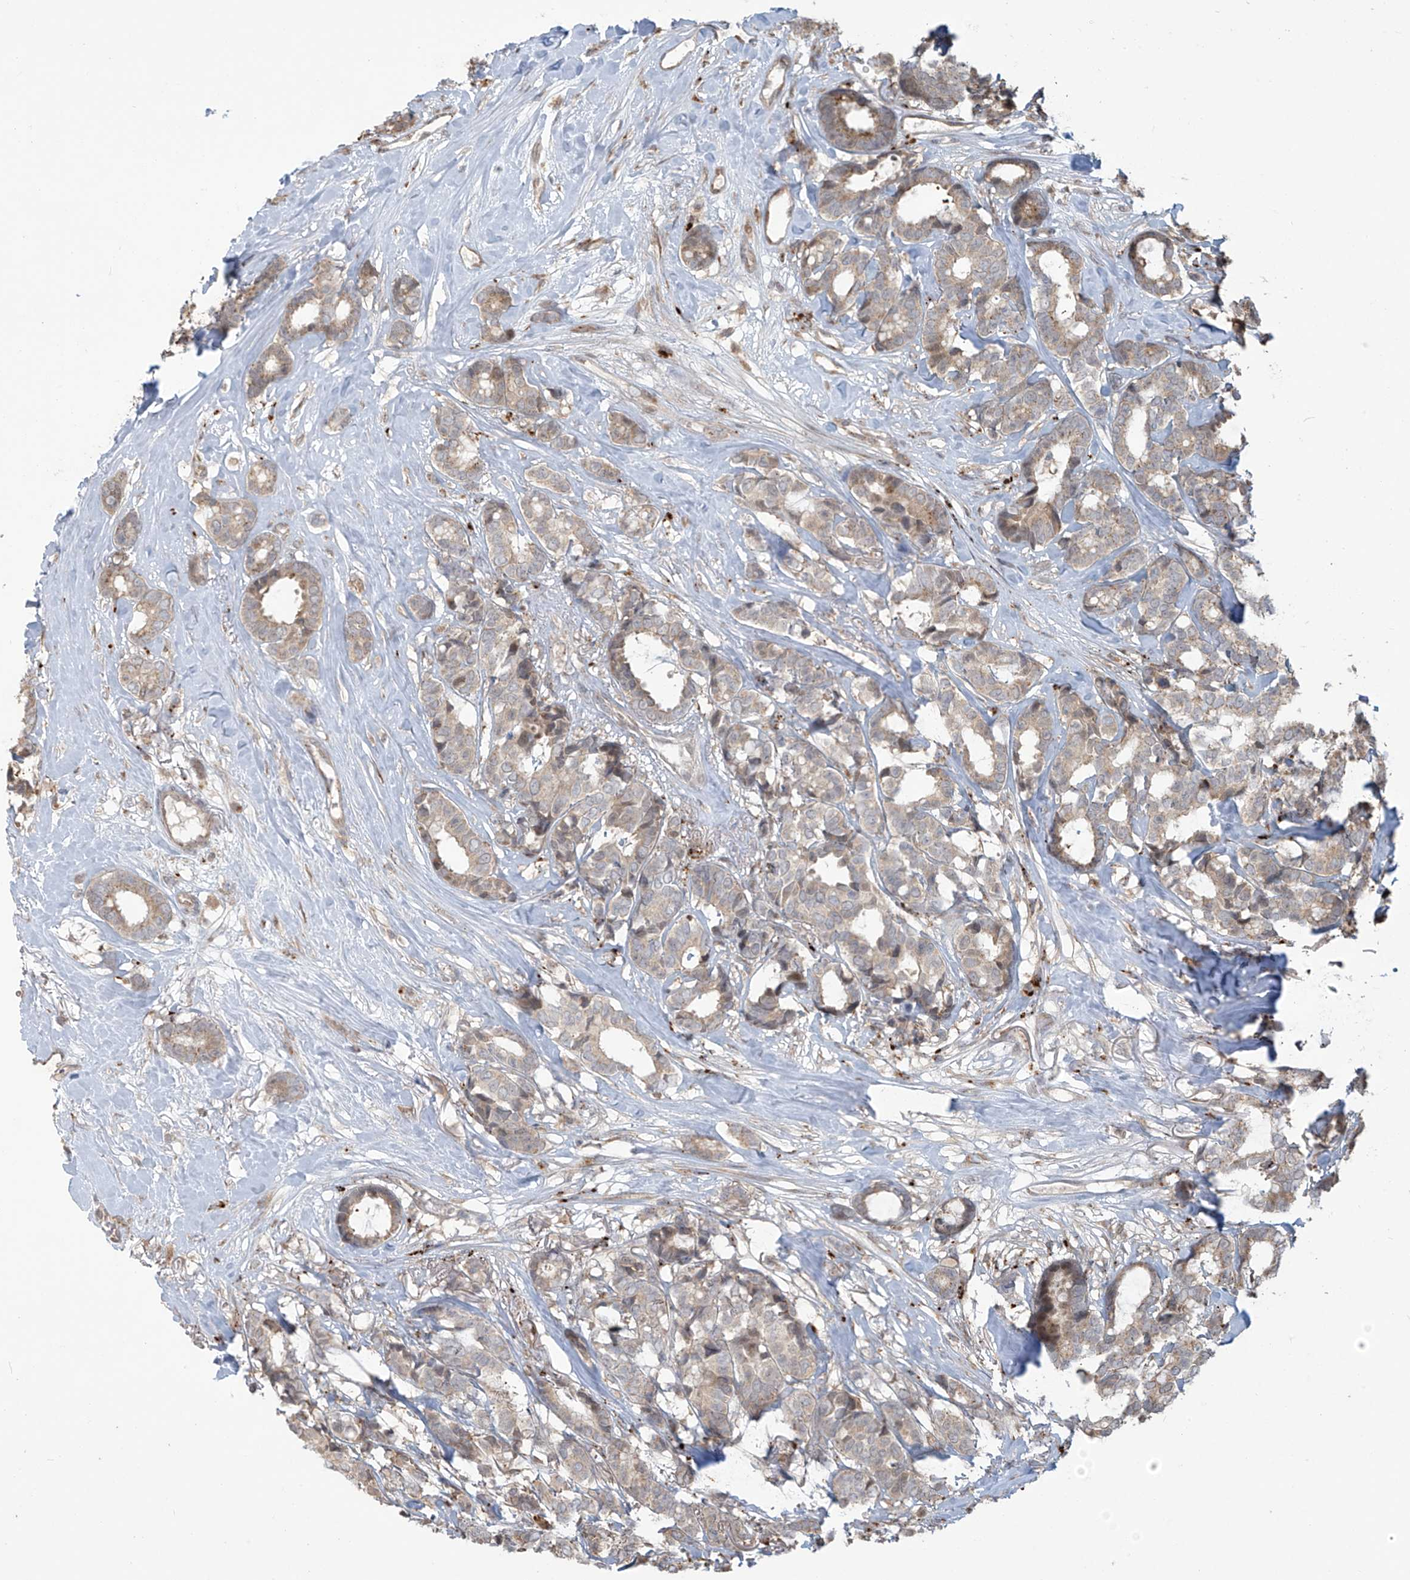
{"staining": {"intensity": "weak", "quantity": "25%-75%", "location": "cytoplasmic/membranous"}, "tissue": "breast cancer", "cell_type": "Tumor cells", "image_type": "cancer", "snomed": [{"axis": "morphology", "description": "Duct carcinoma"}, {"axis": "topography", "description": "Breast"}], "caption": "Breast cancer (infiltrating ductal carcinoma) stained with immunohistochemistry (IHC) displays weak cytoplasmic/membranous staining in approximately 25%-75% of tumor cells. Nuclei are stained in blue.", "gene": "PLEKHM3", "patient": {"sex": "female", "age": 87}}